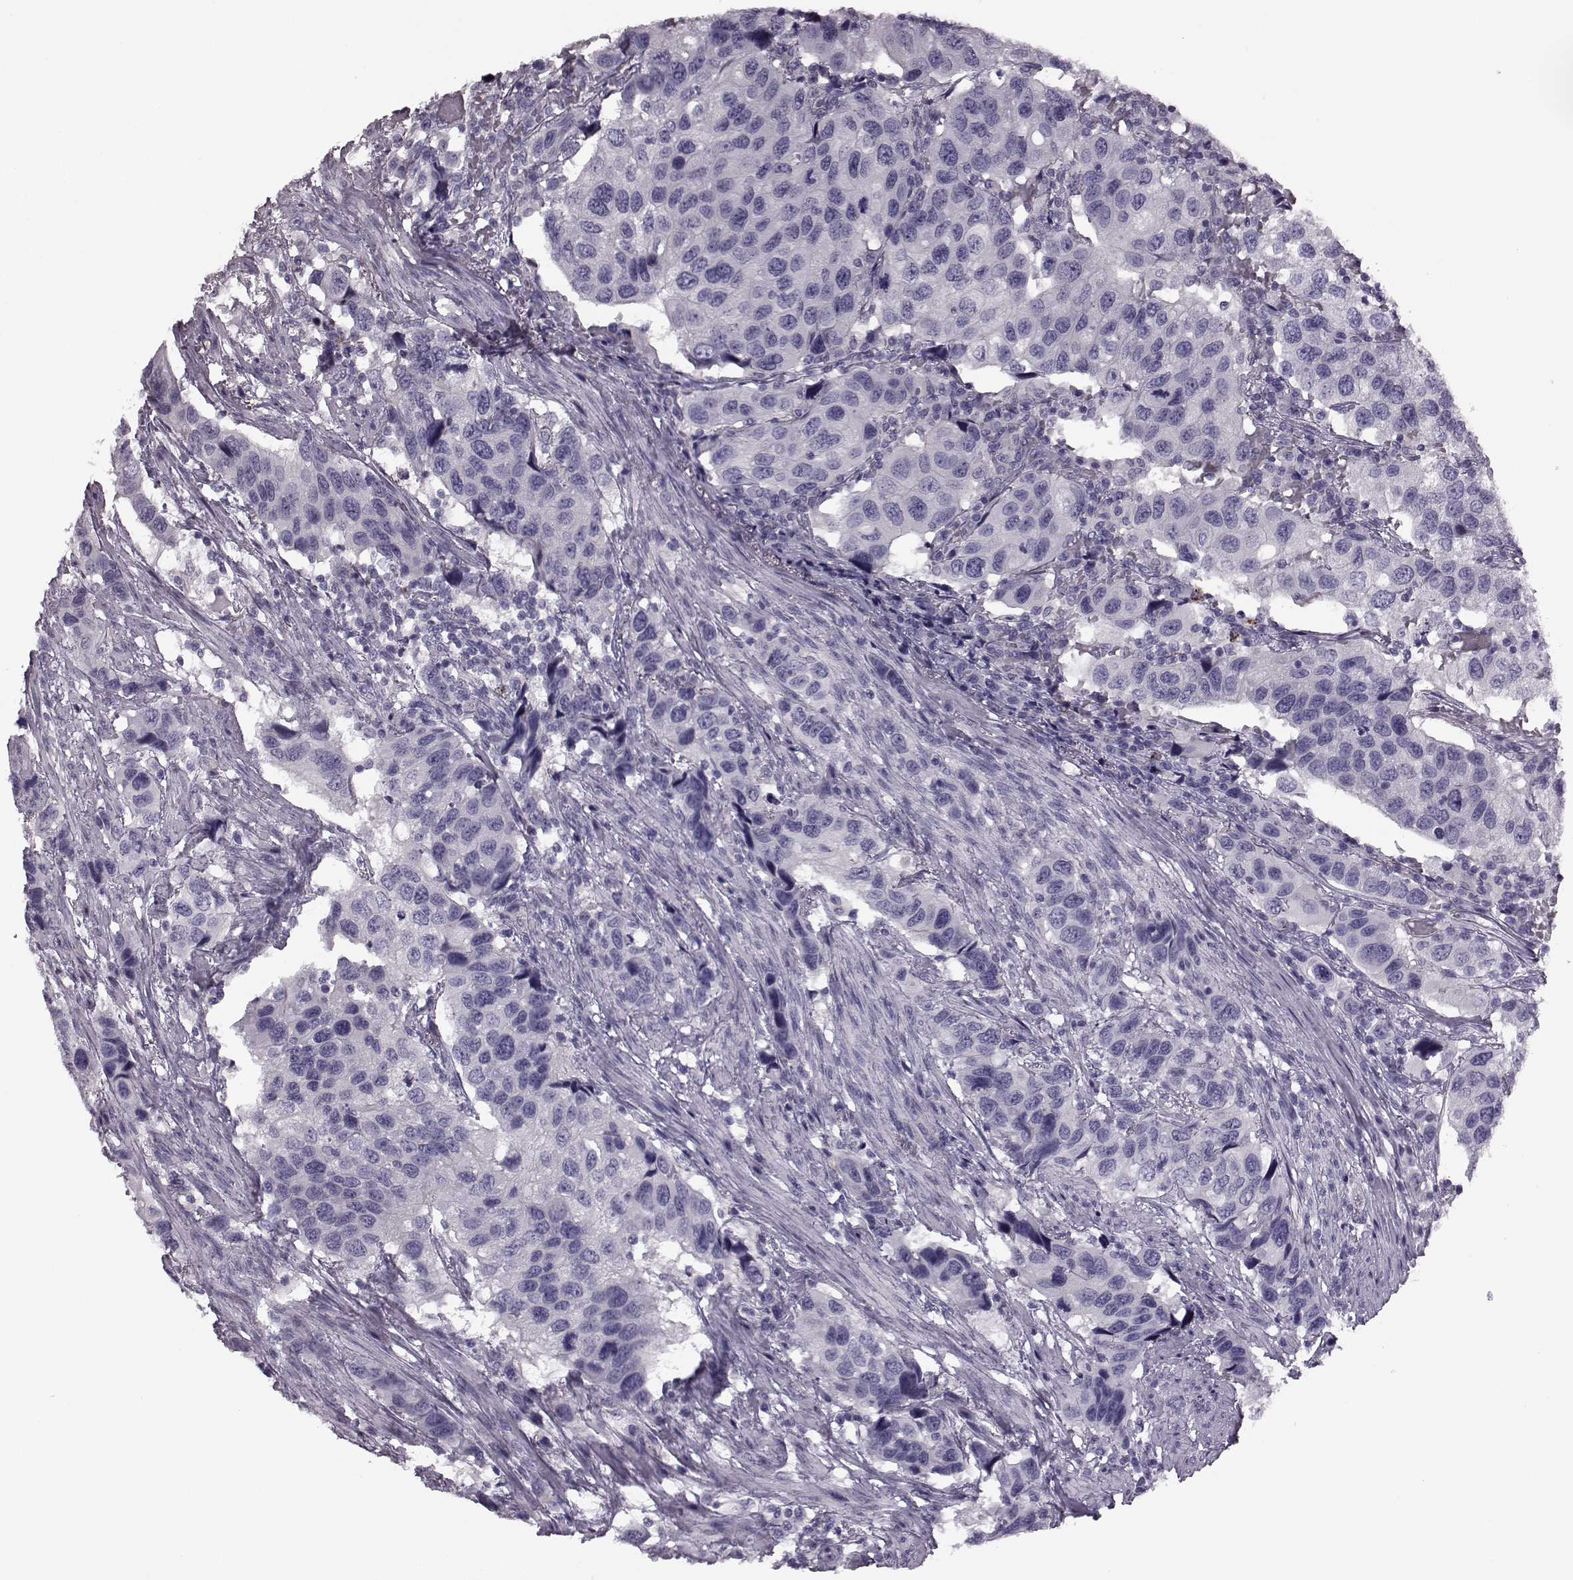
{"staining": {"intensity": "negative", "quantity": "none", "location": "none"}, "tissue": "urothelial cancer", "cell_type": "Tumor cells", "image_type": "cancer", "snomed": [{"axis": "morphology", "description": "Urothelial carcinoma, High grade"}, {"axis": "topography", "description": "Urinary bladder"}], "caption": "This is an immunohistochemistry (IHC) image of human urothelial cancer. There is no expression in tumor cells.", "gene": "SNTG1", "patient": {"sex": "male", "age": 79}}